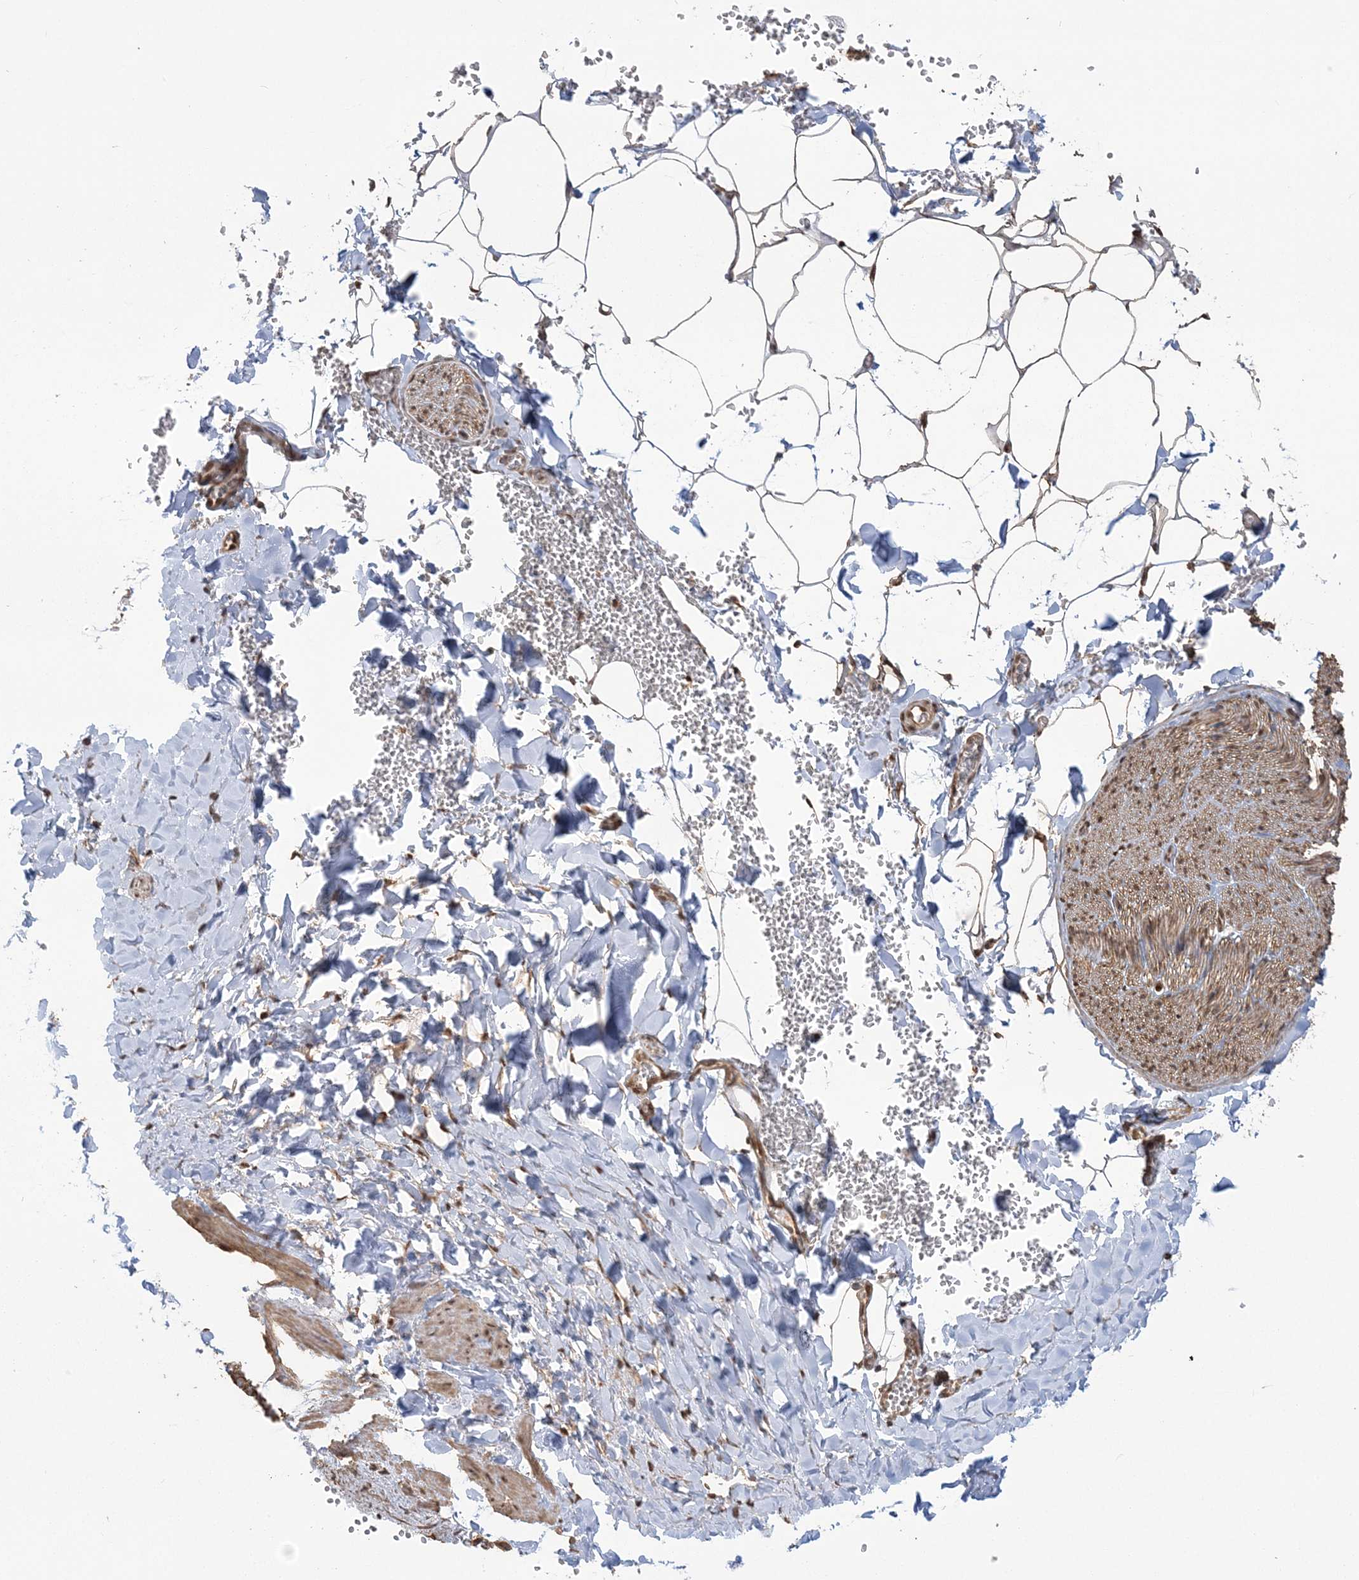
{"staining": {"intensity": "strong", "quantity": ">75%", "location": "nuclear"}, "tissue": "adipose tissue", "cell_type": "Adipocytes", "image_type": "normal", "snomed": [{"axis": "morphology", "description": "Normal tissue, NOS"}, {"axis": "topography", "description": "Gallbladder"}, {"axis": "topography", "description": "Peripheral nerve tissue"}], "caption": "IHC micrograph of normal adipose tissue stained for a protein (brown), which reveals high levels of strong nuclear staining in about >75% of adipocytes.", "gene": "ZNF839", "patient": {"sex": "male", "age": 38}}